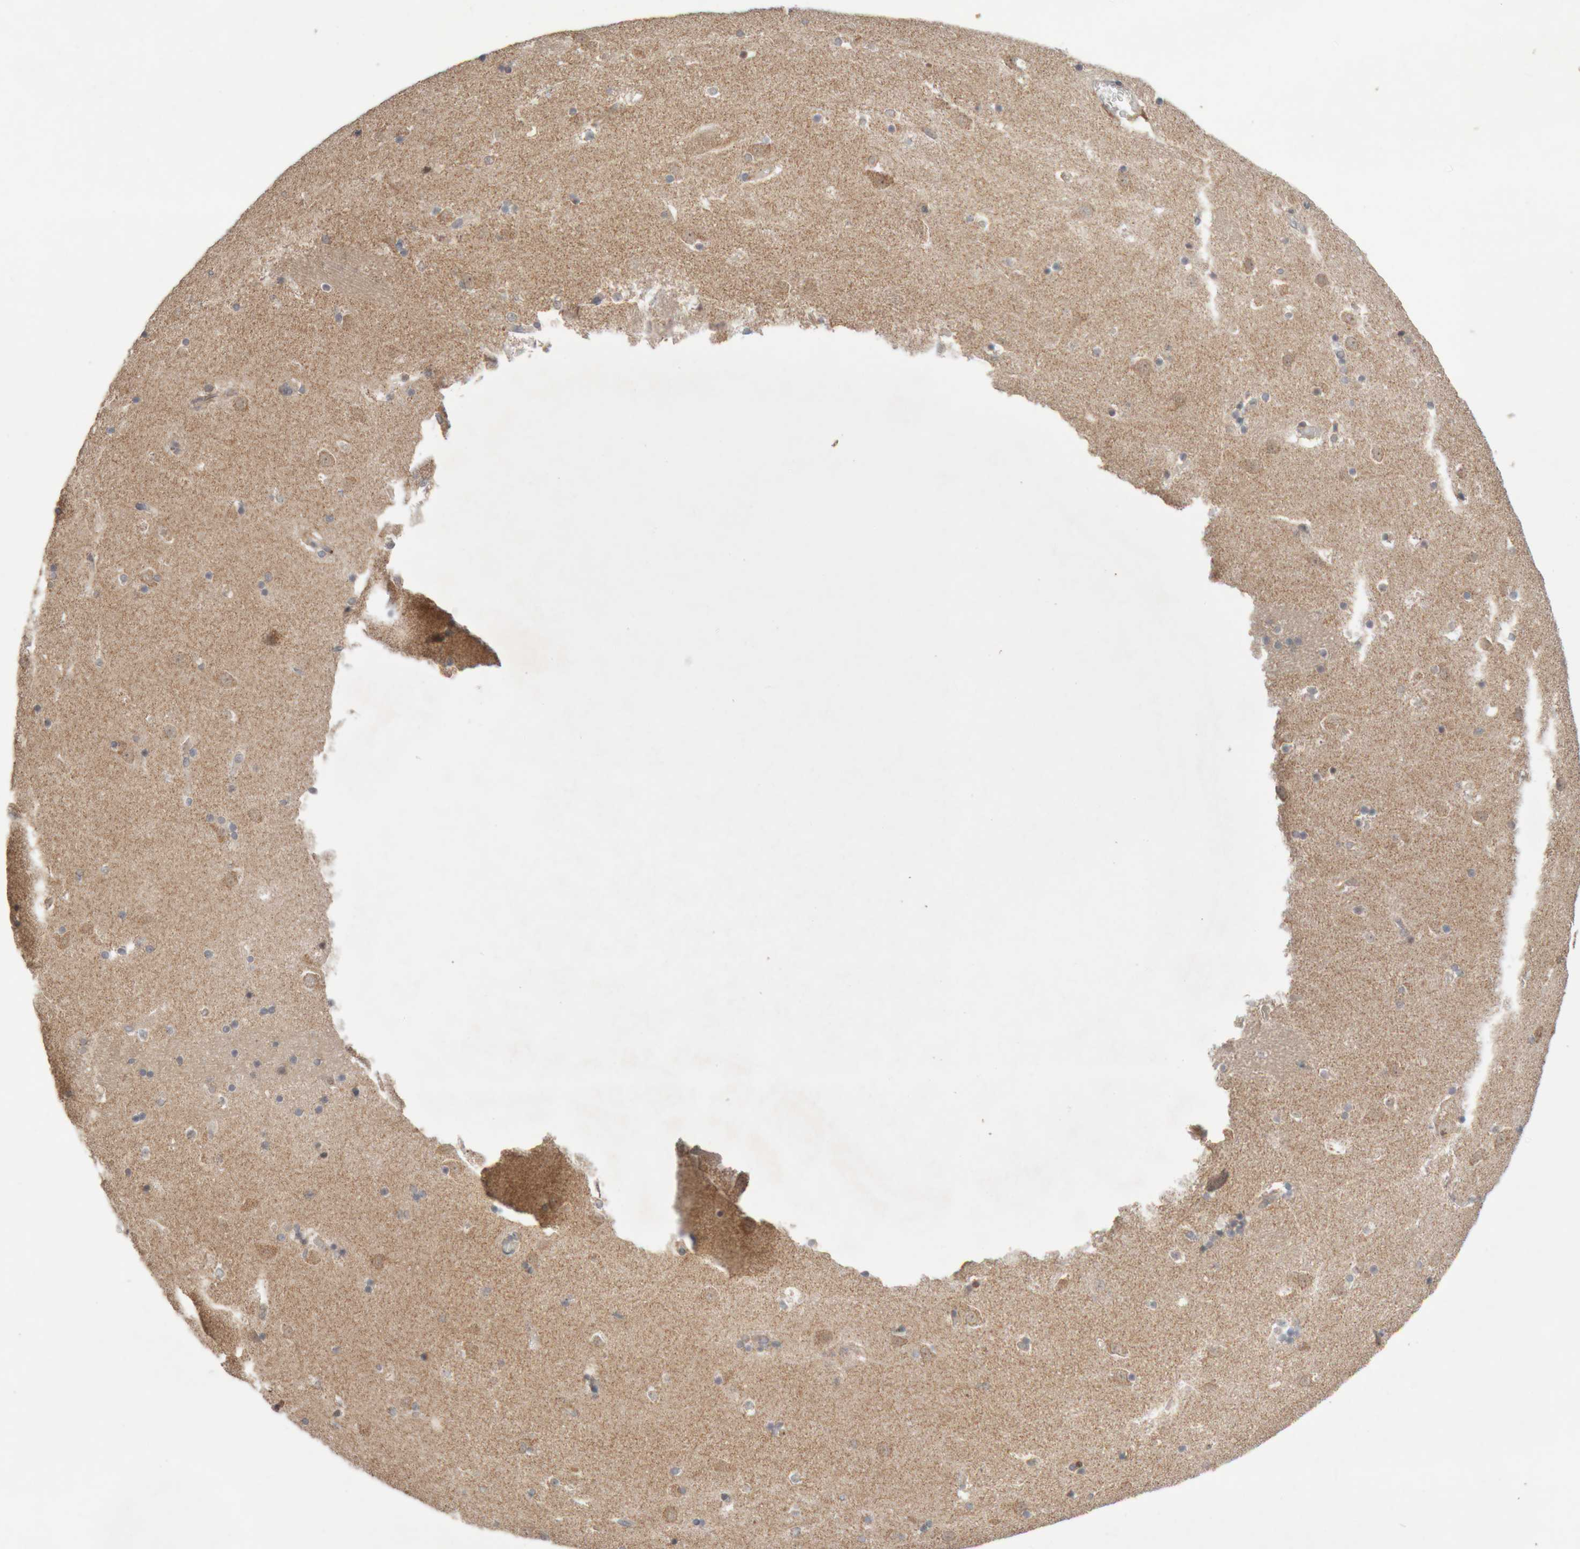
{"staining": {"intensity": "weak", "quantity": "25%-75%", "location": "cytoplasmic/membranous"}, "tissue": "caudate", "cell_type": "Glial cells", "image_type": "normal", "snomed": [{"axis": "morphology", "description": "Normal tissue, NOS"}, {"axis": "topography", "description": "Lateral ventricle wall"}], "caption": "Protein staining by IHC shows weak cytoplasmic/membranous expression in approximately 25%-75% of glial cells in unremarkable caudate.", "gene": "KIF21B", "patient": {"sex": "male", "age": 45}}